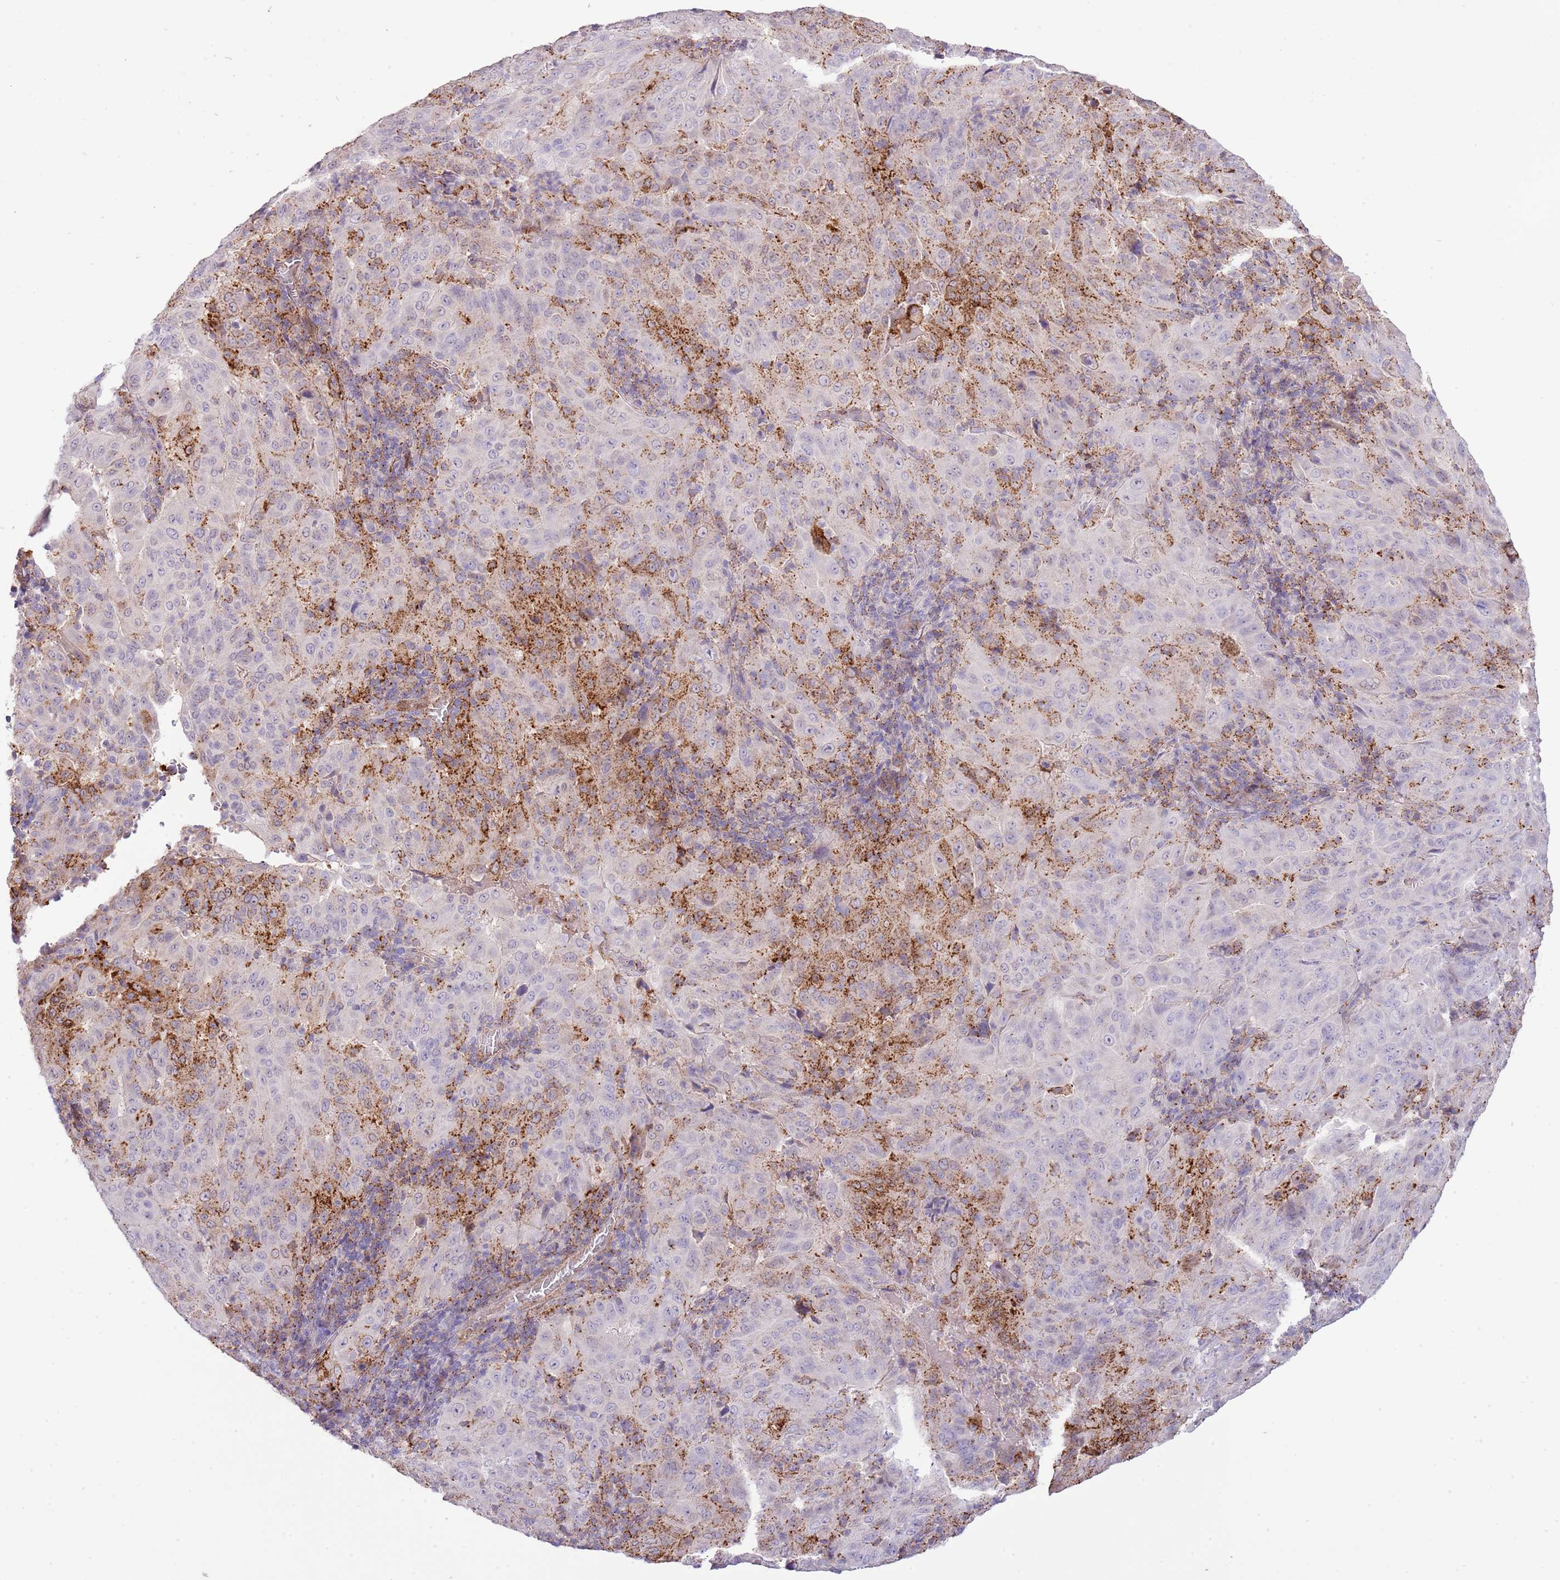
{"staining": {"intensity": "moderate", "quantity": "25%-75%", "location": "cytoplasmic/membranous"}, "tissue": "pancreatic cancer", "cell_type": "Tumor cells", "image_type": "cancer", "snomed": [{"axis": "morphology", "description": "Adenocarcinoma, NOS"}, {"axis": "topography", "description": "Pancreas"}], "caption": "Pancreatic adenocarcinoma was stained to show a protein in brown. There is medium levels of moderate cytoplasmic/membranous expression in about 25%-75% of tumor cells.", "gene": "ABHD17A", "patient": {"sex": "male", "age": 63}}